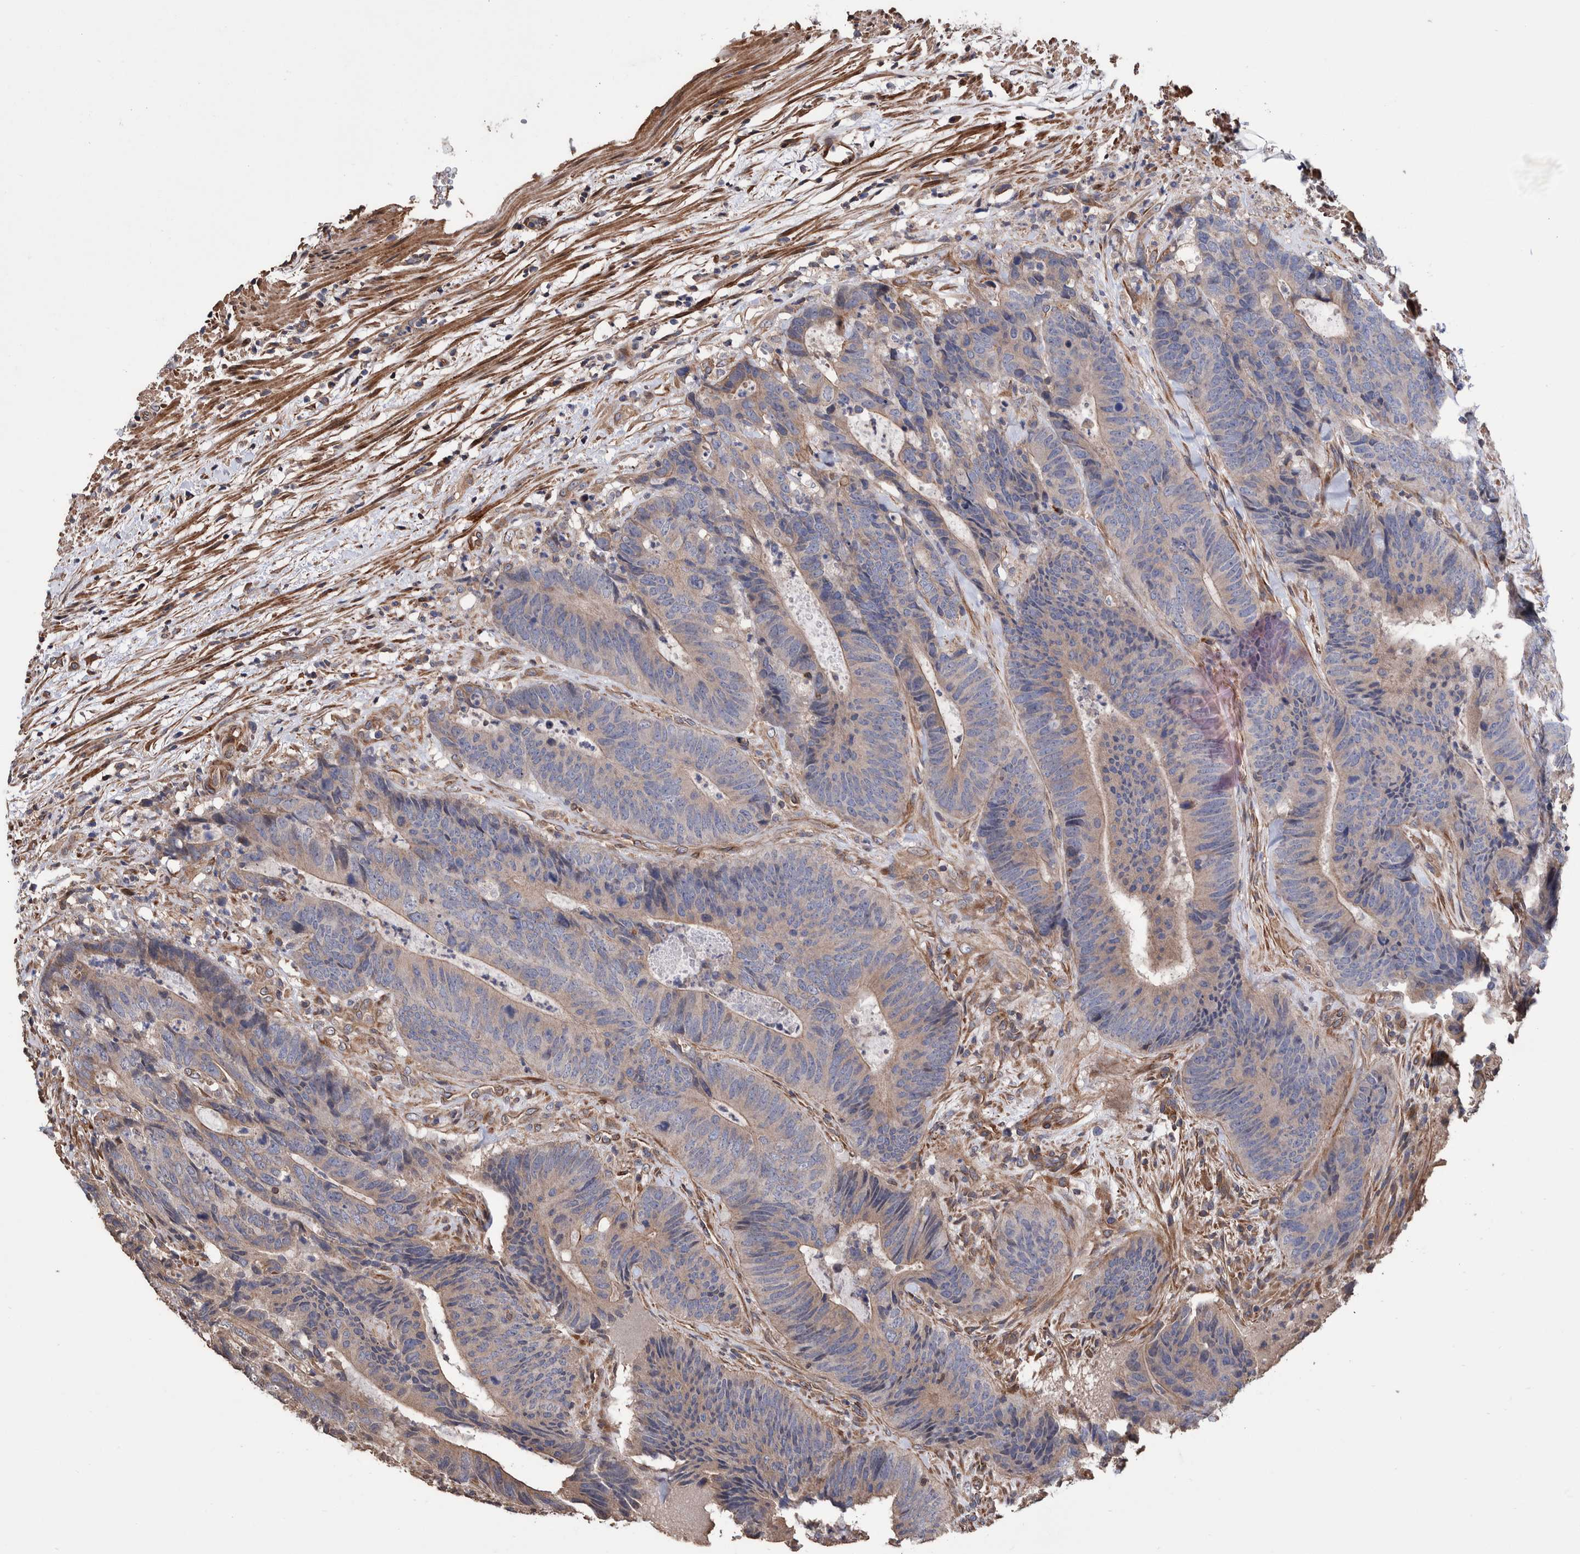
{"staining": {"intensity": "weak", "quantity": "<25%", "location": "cytoplasmic/membranous"}, "tissue": "colorectal cancer", "cell_type": "Tumor cells", "image_type": "cancer", "snomed": [{"axis": "morphology", "description": "Adenocarcinoma, NOS"}, {"axis": "topography", "description": "Colon"}], "caption": "Colorectal cancer stained for a protein using immunohistochemistry exhibits no expression tumor cells.", "gene": "SLC45A4", "patient": {"sex": "male", "age": 56}}